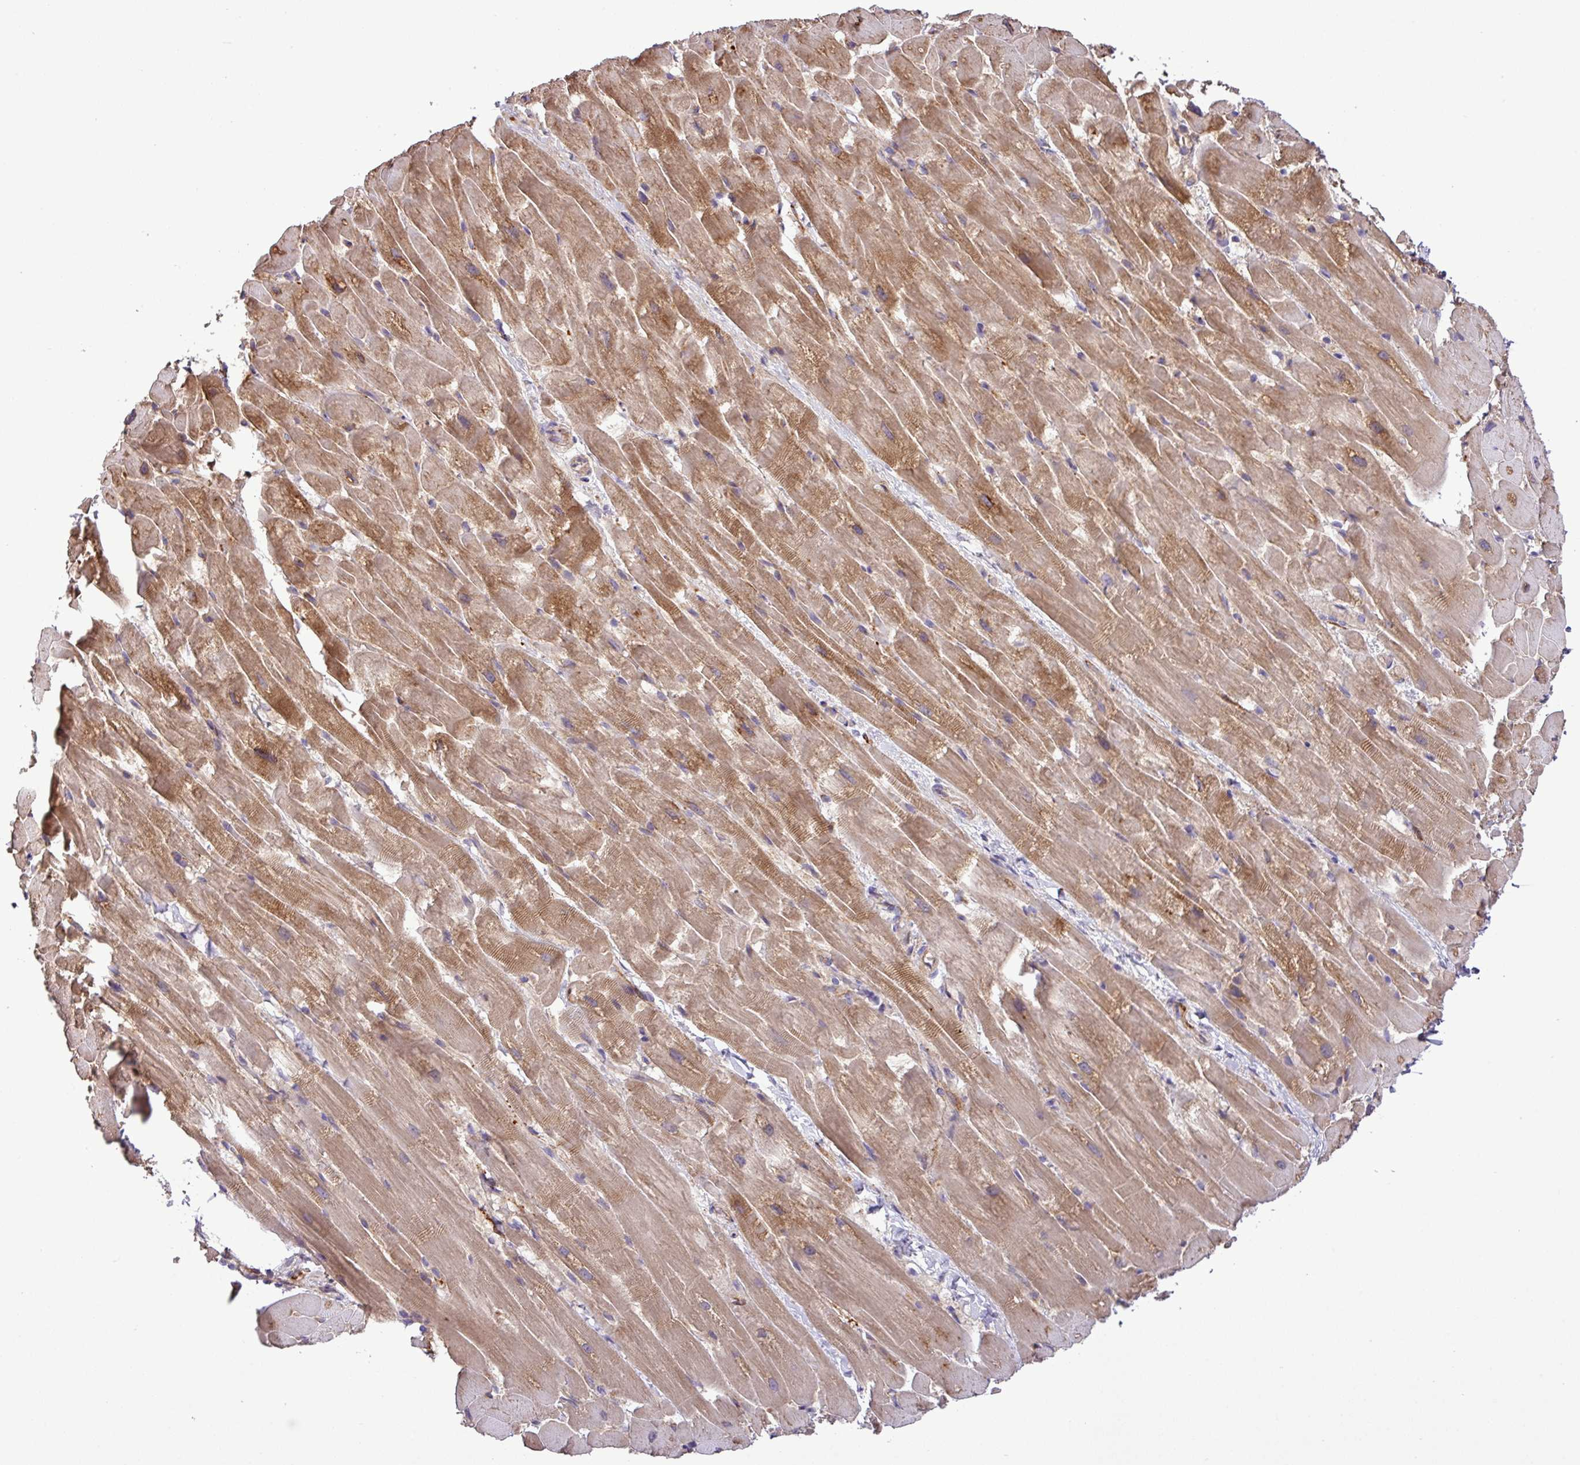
{"staining": {"intensity": "moderate", "quantity": ">75%", "location": "cytoplasmic/membranous"}, "tissue": "heart muscle", "cell_type": "Cardiomyocytes", "image_type": "normal", "snomed": [{"axis": "morphology", "description": "Normal tissue, NOS"}, {"axis": "topography", "description": "Heart"}], "caption": "Heart muscle stained with a brown dye displays moderate cytoplasmic/membranous positive expression in about >75% of cardiomyocytes.", "gene": "CWH43", "patient": {"sex": "male", "age": 37}}